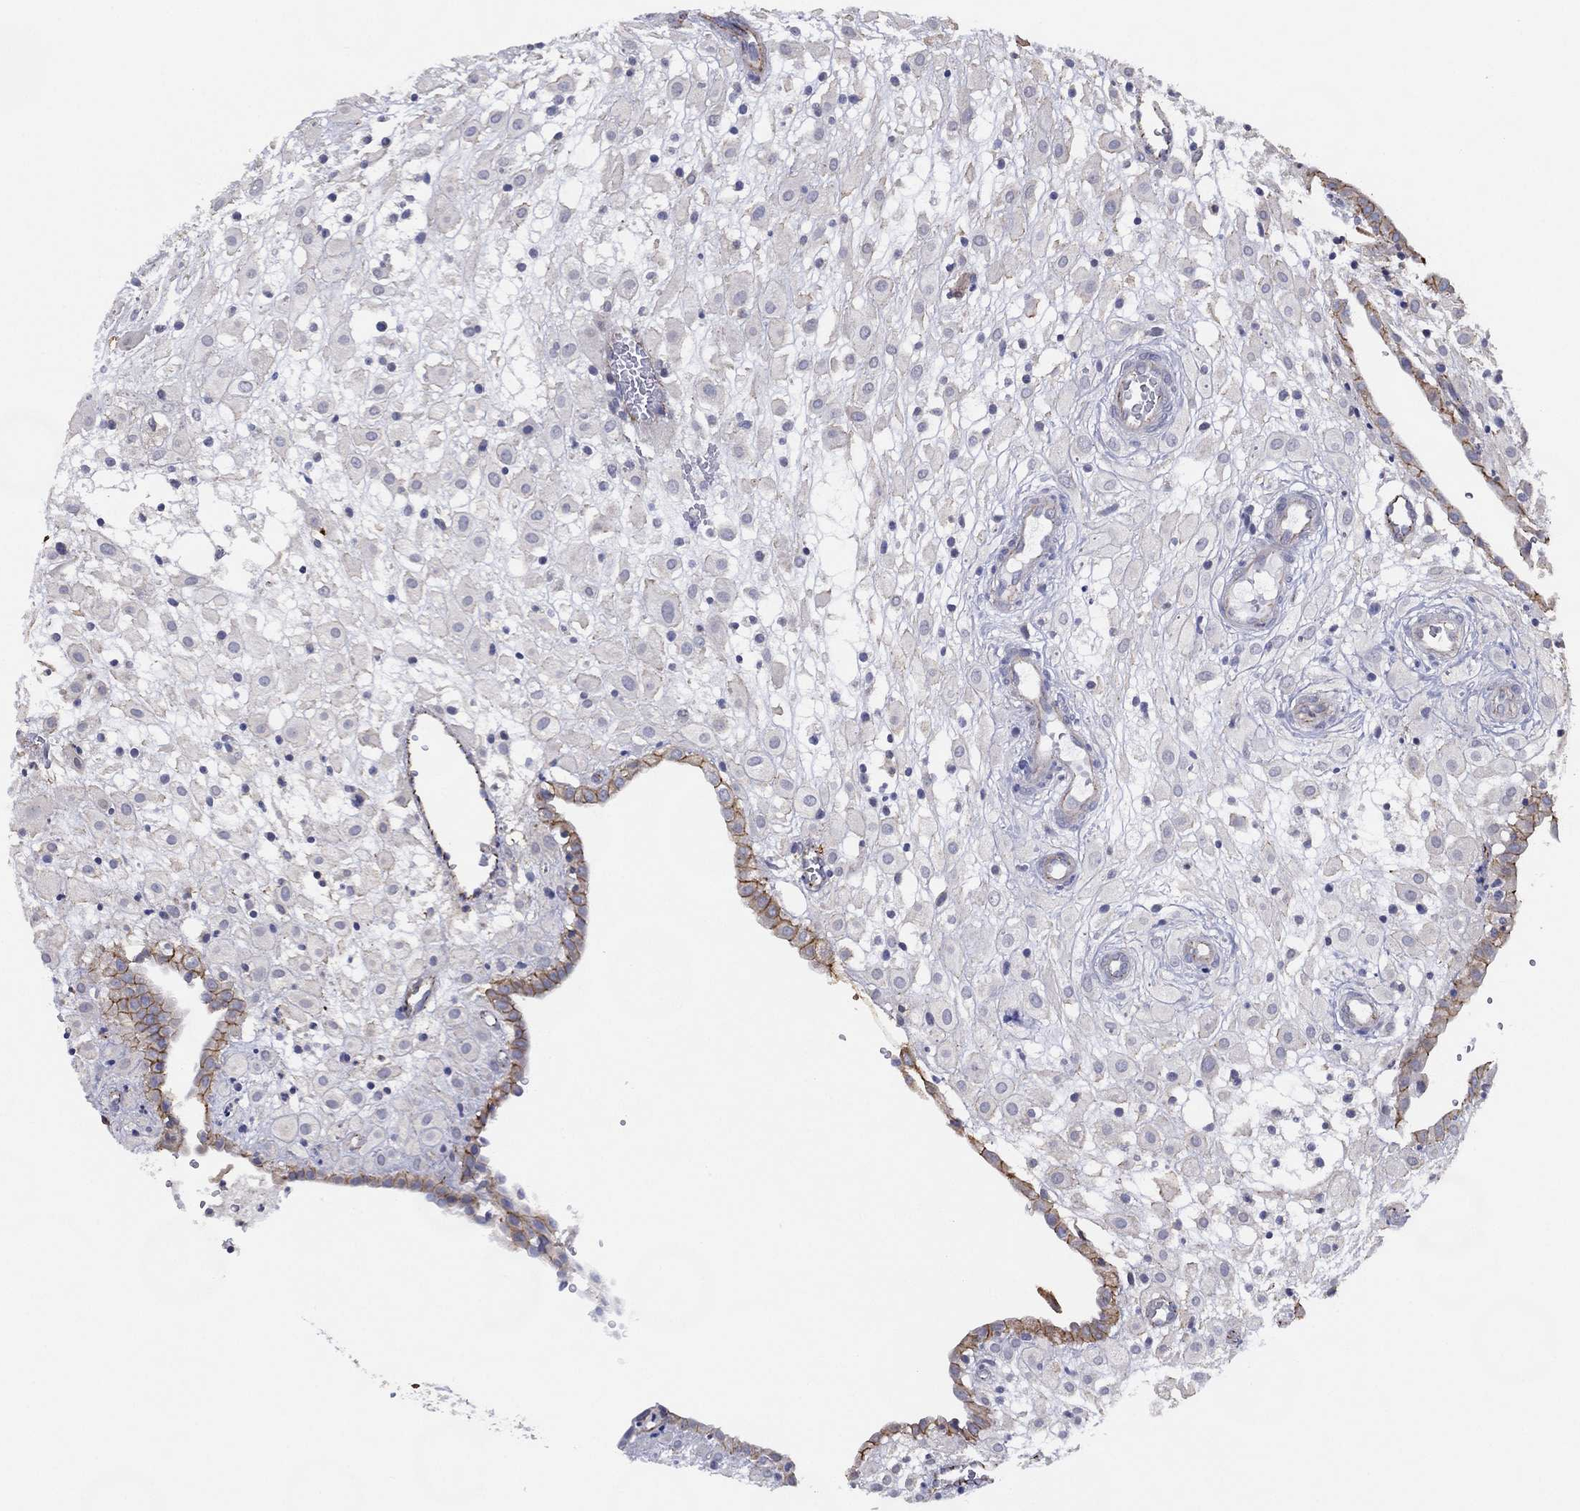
{"staining": {"intensity": "negative", "quantity": "none", "location": "none"}, "tissue": "placenta", "cell_type": "Decidual cells", "image_type": "normal", "snomed": [{"axis": "morphology", "description": "Normal tissue, NOS"}, {"axis": "topography", "description": "Placenta"}], "caption": "Immunohistochemical staining of benign human placenta exhibits no significant staining in decidual cells.", "gene": "ZNF223", "patient": {"sex": "female", "age": 24}}